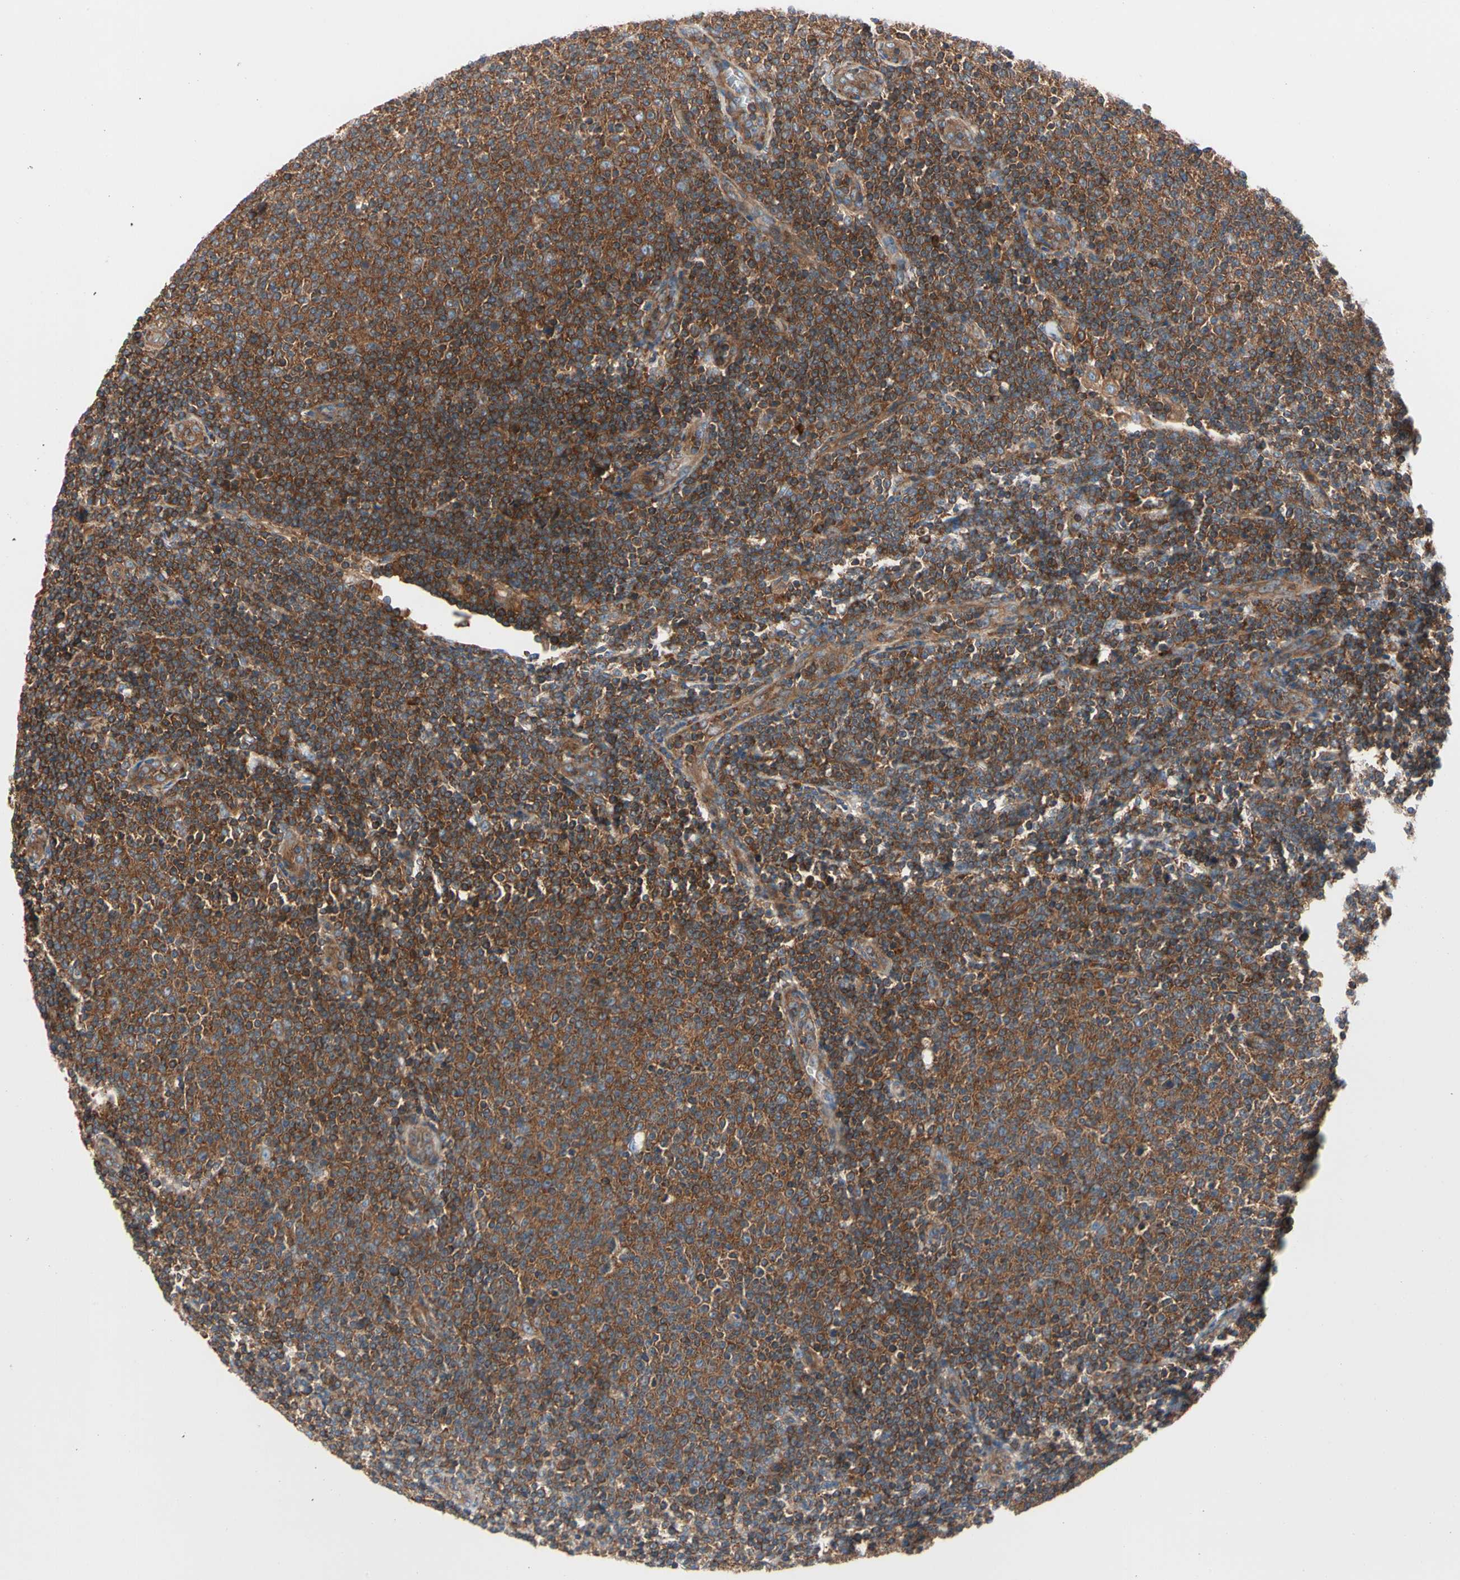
{"staining": {"intensity": "strong", "quantity": ">75%", "location": "cytoplasmic/membranous"}, "tissue": "lymphoma", "cell_type": "Tumor cells", "image_type": "cancer", "snomed": [{"axis": "morphology", "description": "Malignant lymphoma, non-Hodgkin's type, Low grade"}, {"axis": "topography", "description": "Lymph node"}], "caption": "Lymphoma was stained to show a protein in brown. There is high levels of strong cytoplasmic/membranous staining in about >75% of tumor cells.", "gene": "ROCK1", "patient": {"sex": "male", "age": 66}}